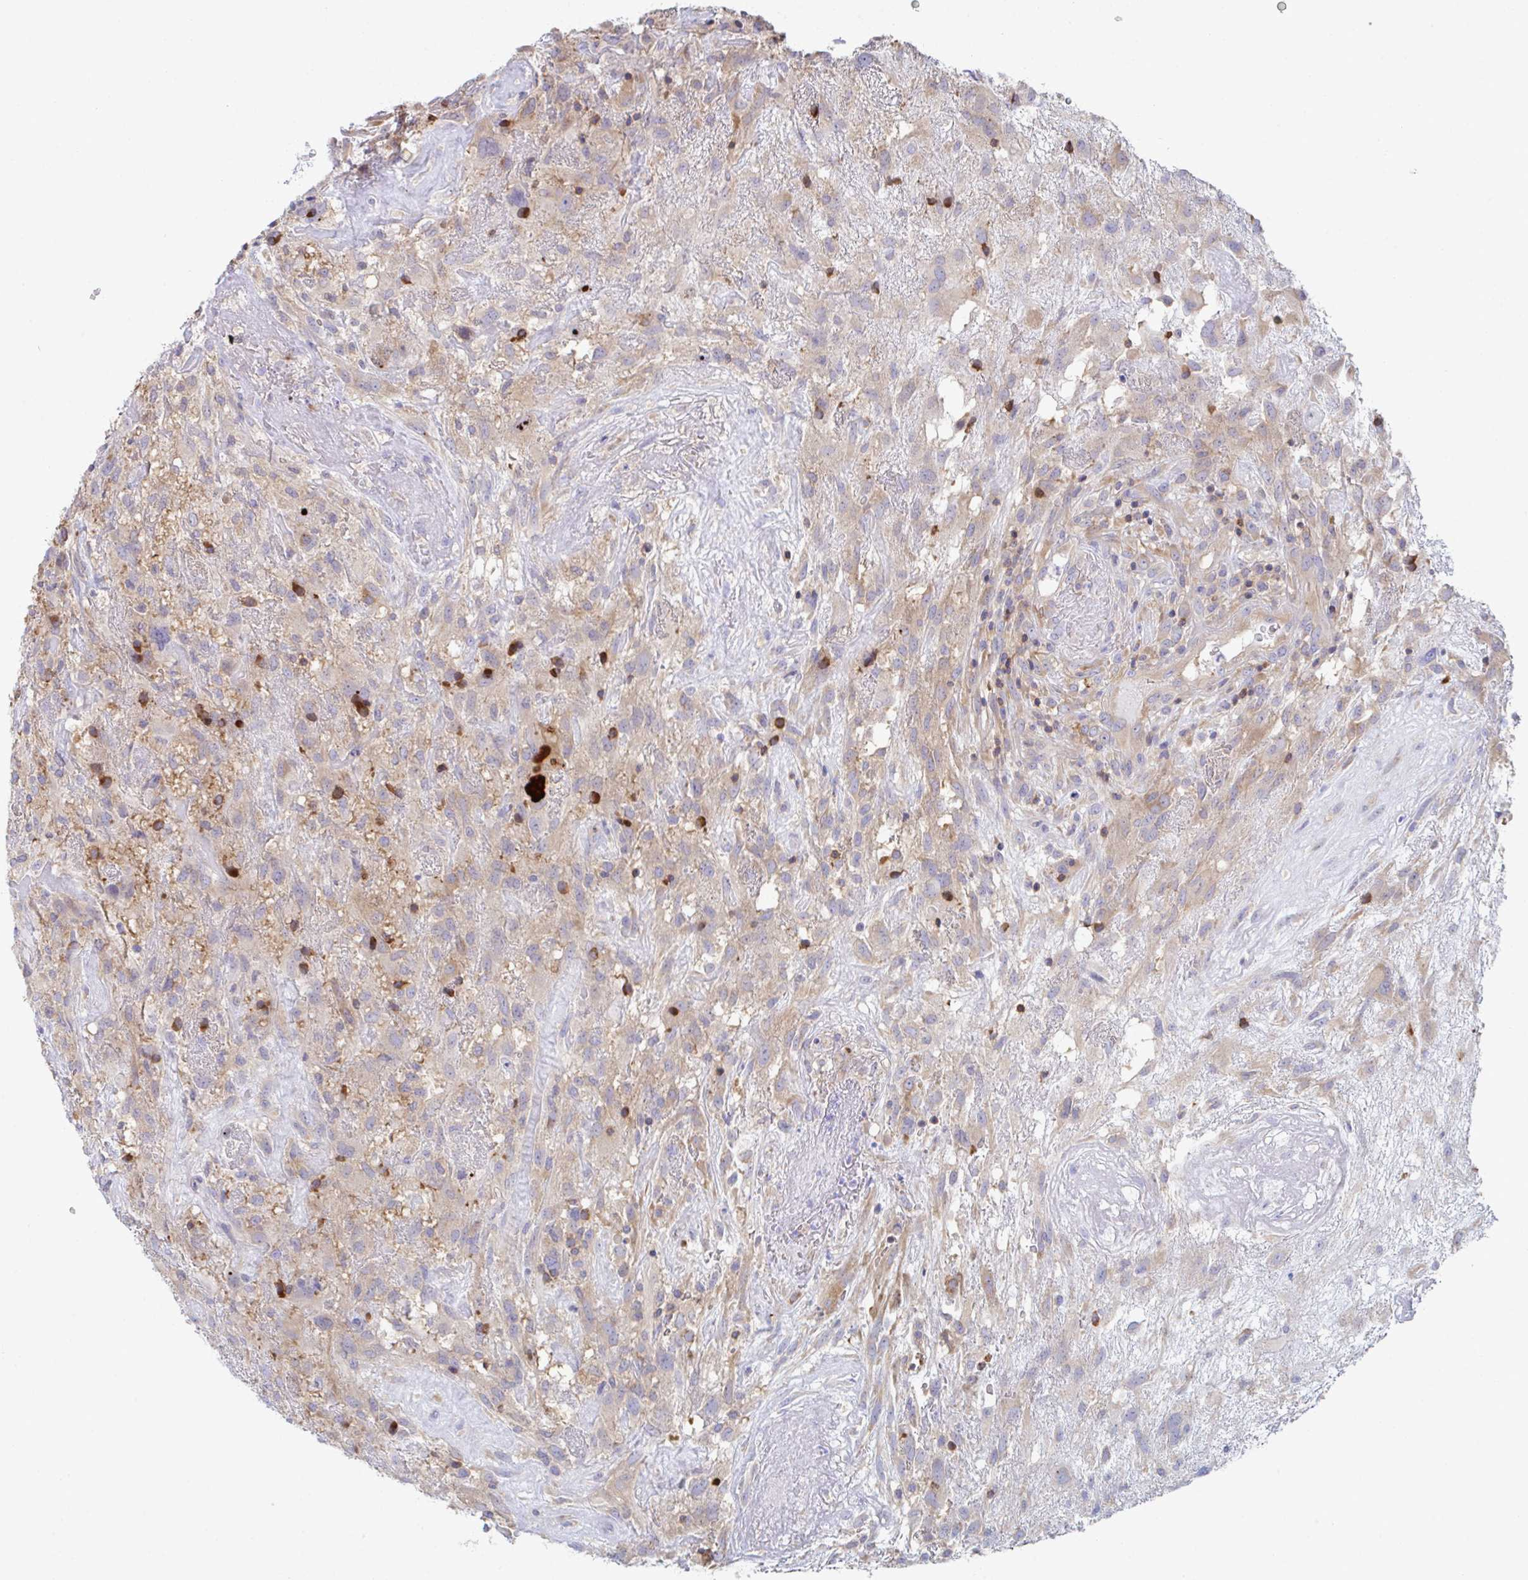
{"staining": {"intensity": "weak", "quantity": "25%-75%", "location": "cytoplasmic/membranous"}, "tissue": "glioma", "cell_type": "Tumor cells", "image_type": "cancer", "snomed": [{"axis": "morphology", "description": "Glioma, malignant, High grade"}, {"axis": "topography", "description": "Brain"}], "caption": "Malignant high-grade glioma stained with a protein marker reveals weak staining in tumor cells.", "gene": "WNK1", "patient": {"sex": "male", "age": 46}}